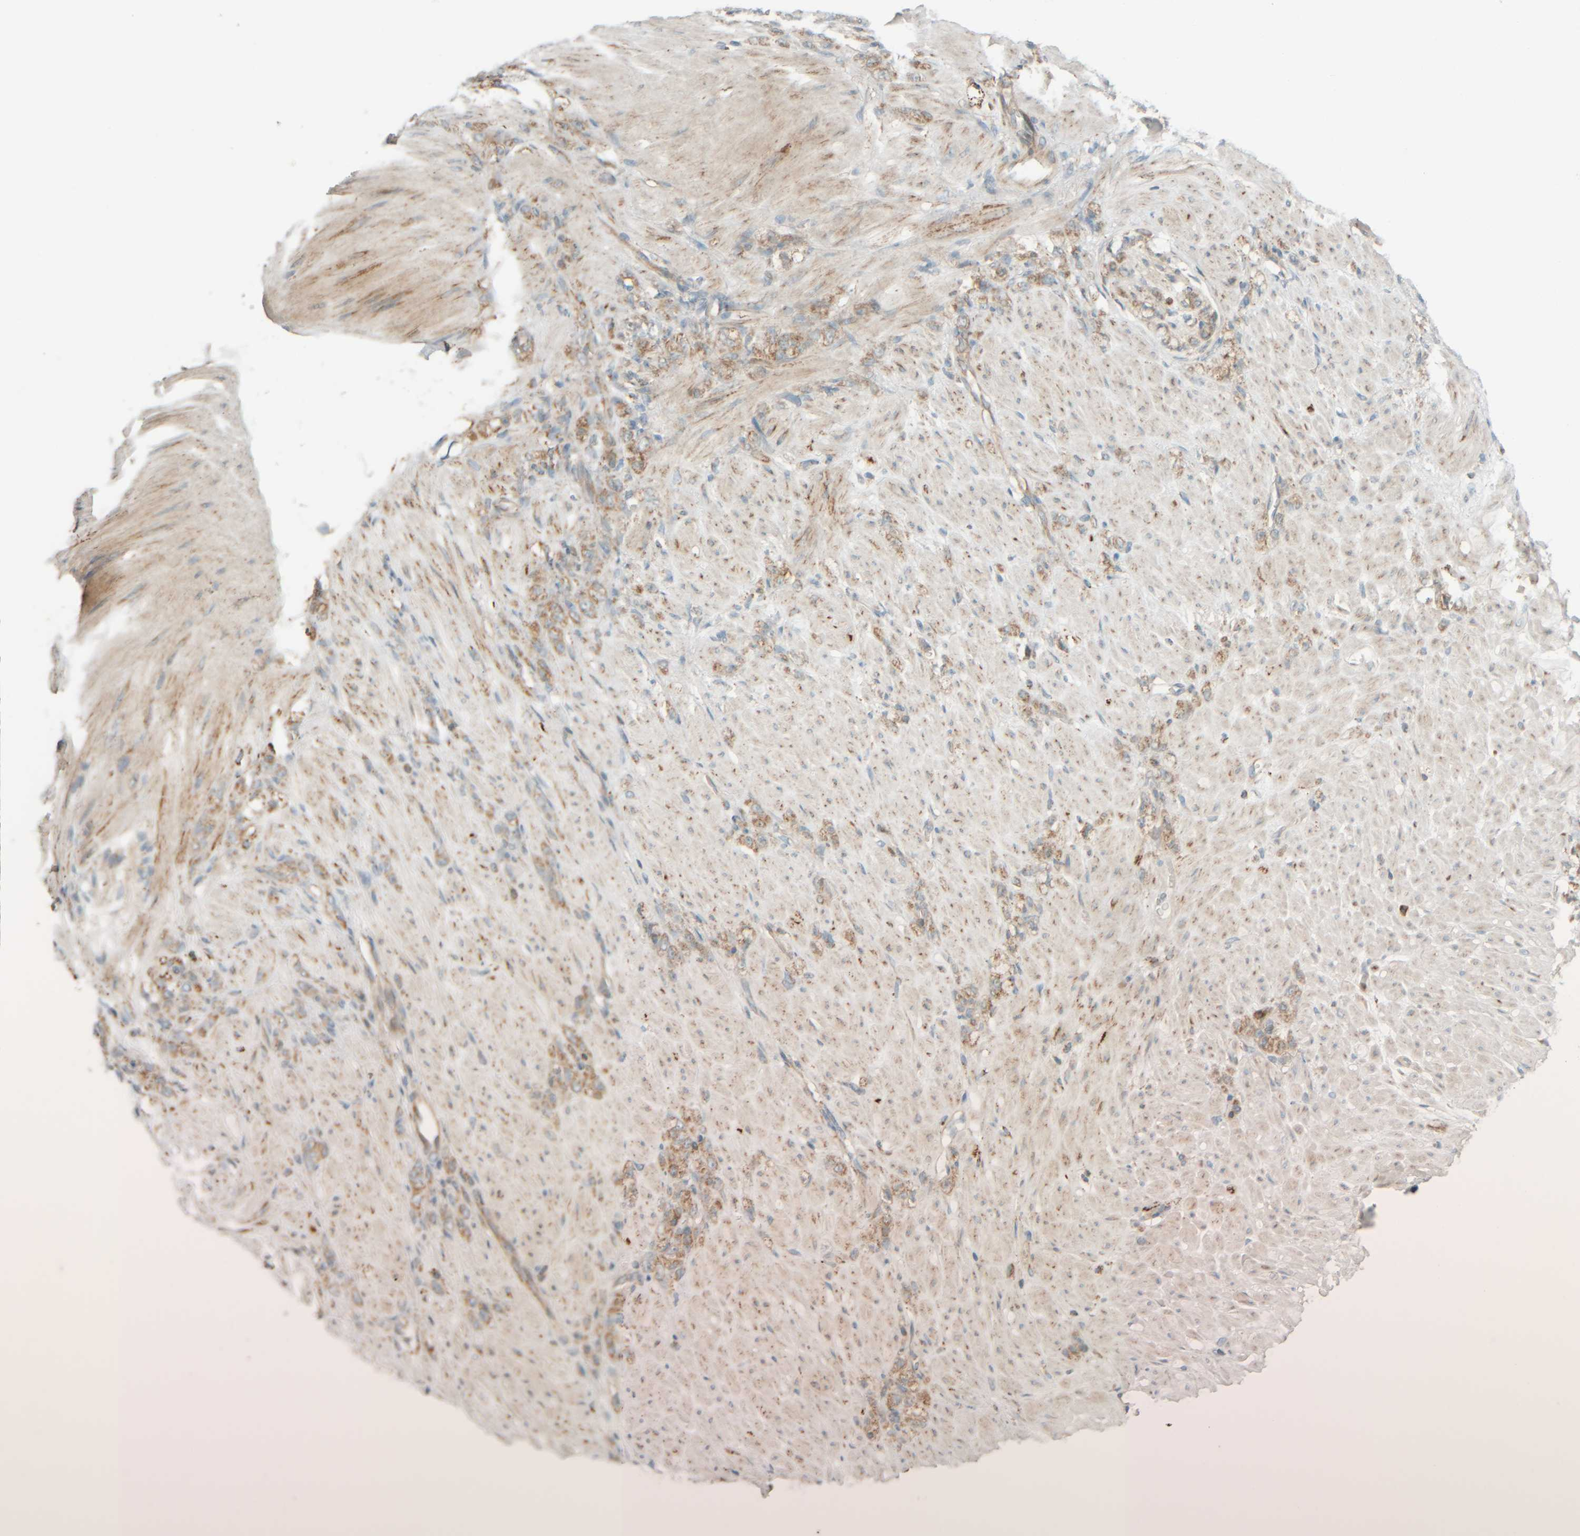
{"staining": {"intensity": "moderate", "quantity": ">75%", "location": "cytoplasmic/membranous"}, "tissue": "stomach cancer", "cell_type": "Tumor cells", "image_type": "cancer", "snomed": [{"axis": "morphology", "description": "Normal tissue, NOS"}, {"axis": "morphology", "description": "Adenocarcinoma, NOS"}, {"axis": "topography", "description": "Stomach"}], "caption": "Protein analysis of stomach cancer tissue shows moderate cytoplasmic/membranous staining in approximately >75% of tumor cells.", "gene": "SPAG5", "patient": {"sex": "male", "age": 82}}